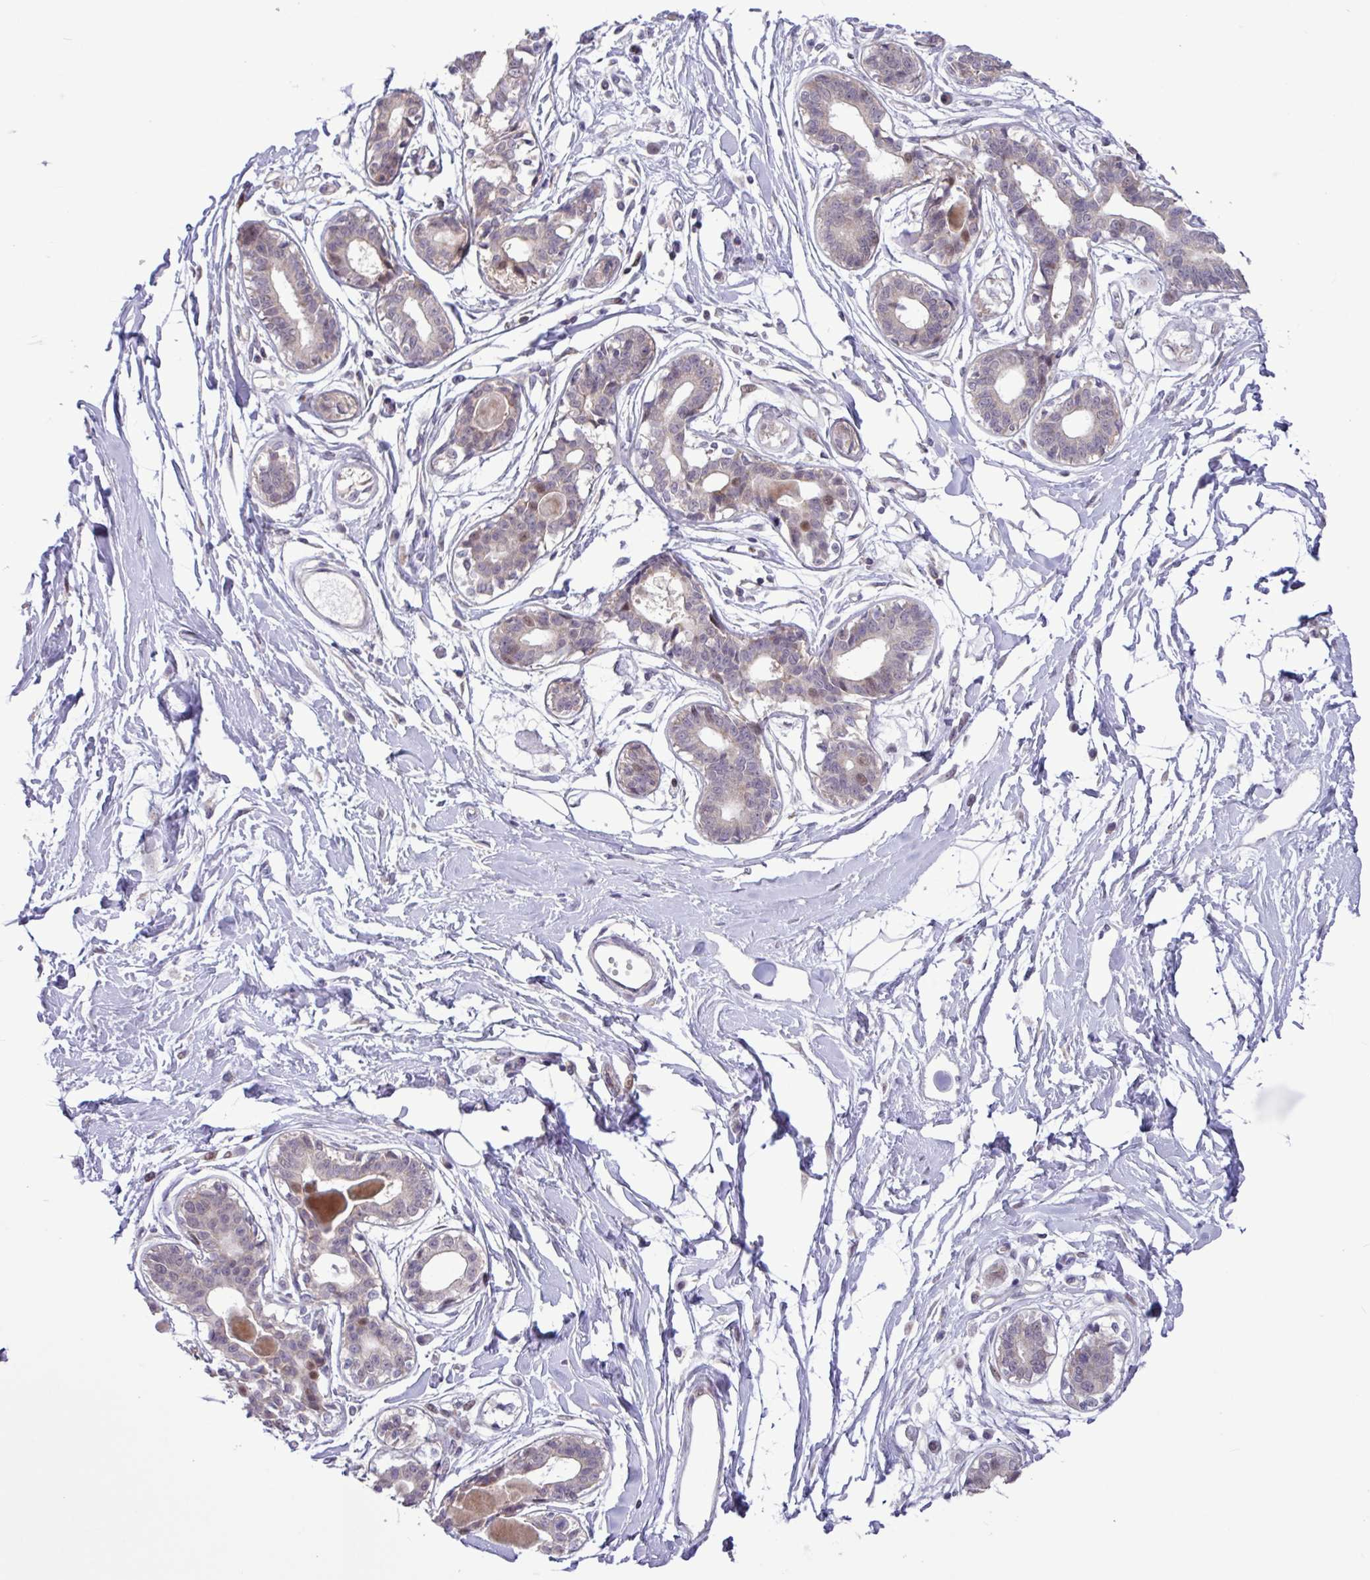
{"staining": {"intensity": "negative", "quantity": "none", "location": "none"}, "tissue": "breast", "cell_type": "Adipocytes", "image_type": "normal", "snomed": [{"axis": "morphology", "description": "Normal tissue, NOS"}, {"axis": "topography", "description": "Breast"}], "caption": "Adipocytes show no significant protein positivity in benign breast. Brightfield microscopy of IHC stained with DAB (3,3'-diaminobenzidine) (brown) and hematoxylin (blue), captured at high magnification.", "gene": "RTL3", "patient": {"sex": "female", "age": 45}}